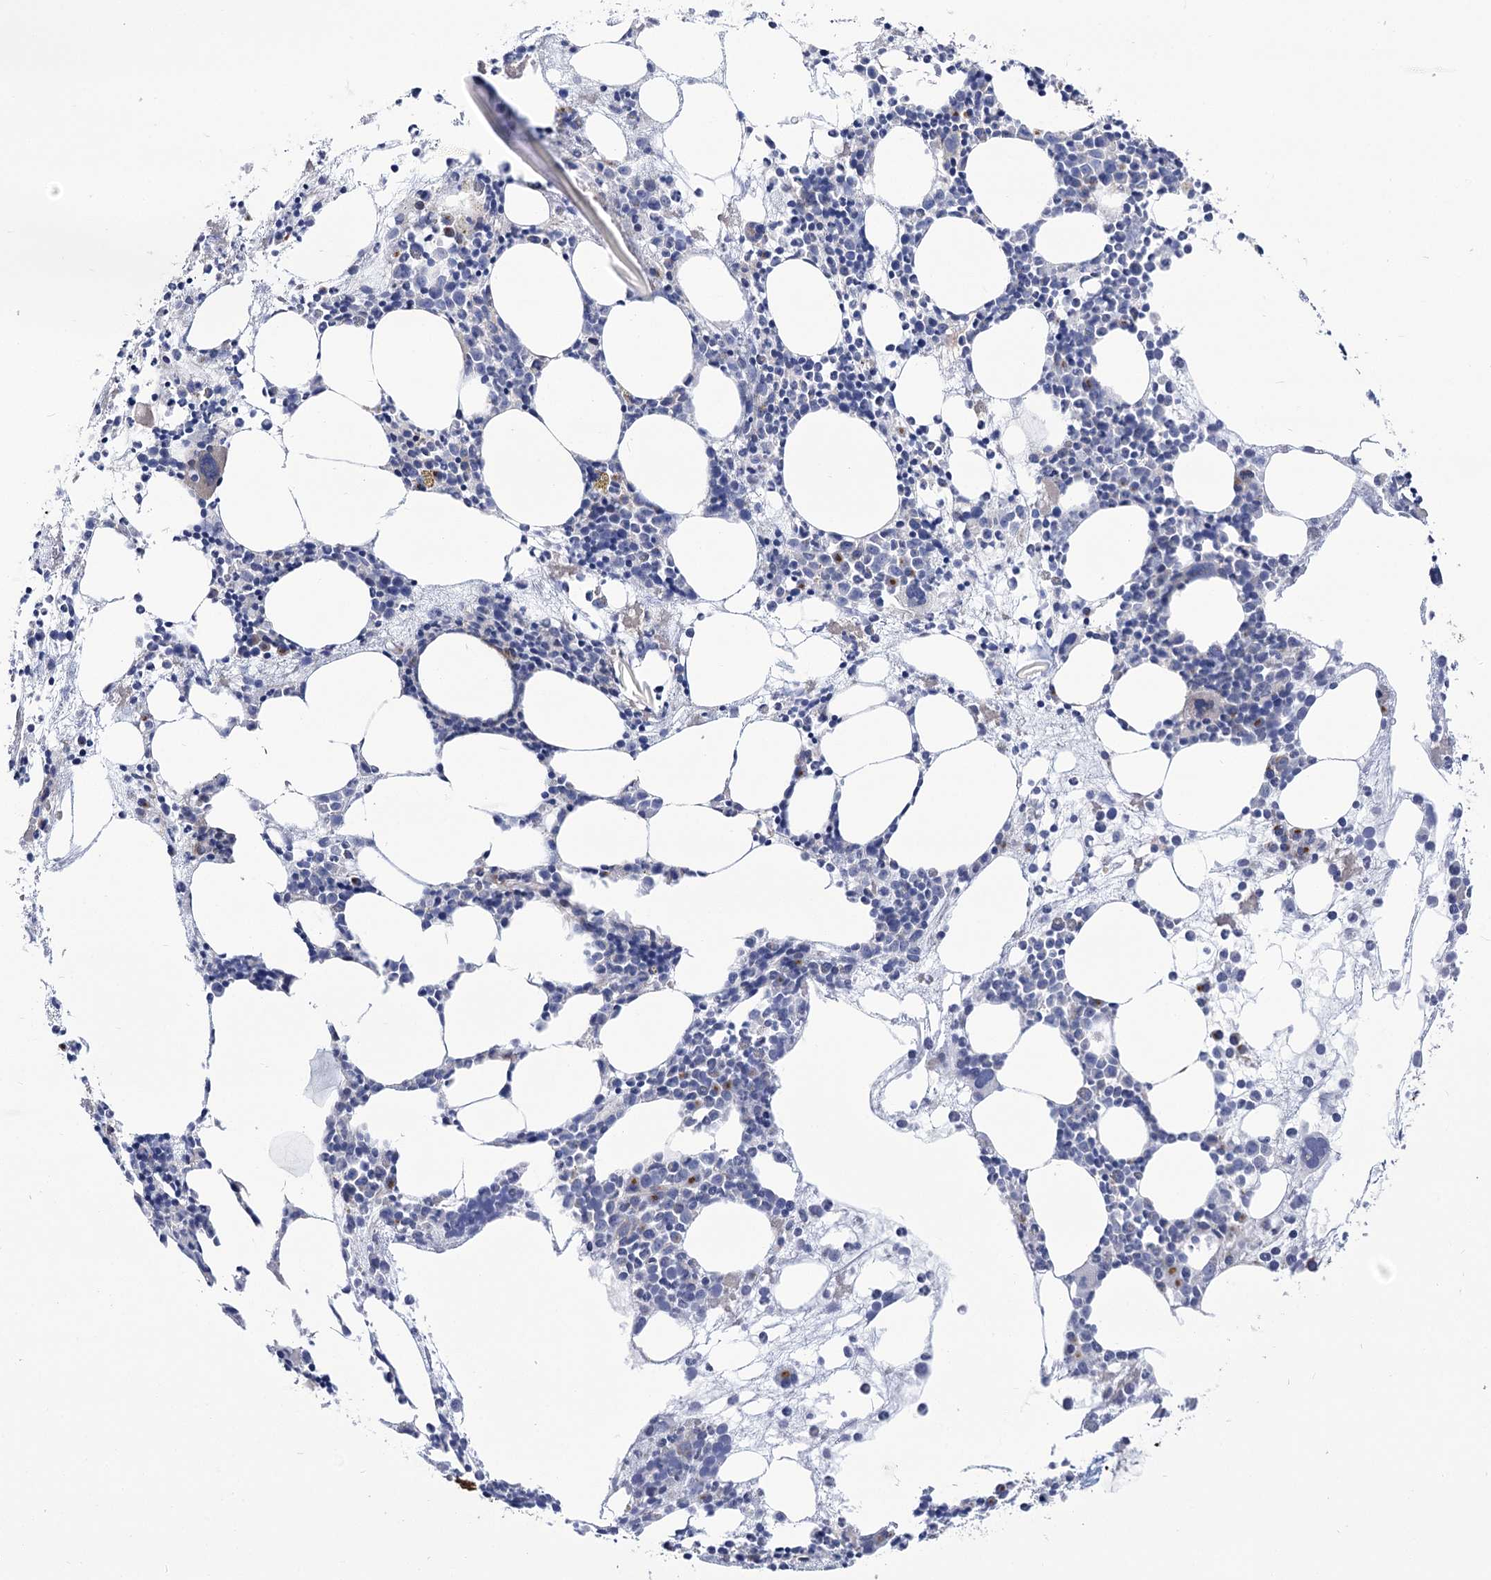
{"staining": {"intensity": "negative", "quantity": "none", "location": "none"}, "tissue": "bone marrow", "cell_type": "Hematopoietic cells", "image_type": "normal", "snomed": [{"axis": "morphology", "description": "Normal tissue, NOS"}, {"axis": "topography", "description": "Bone marrow"}], "caption": "High power microscopy histopathology image of an immunohistochemistry micrograph of normal bone marrow, revealing no significant expression in hematopoietic cells.", "gene": "SUOX", "patient": {"sex": "female", "age": 89}}